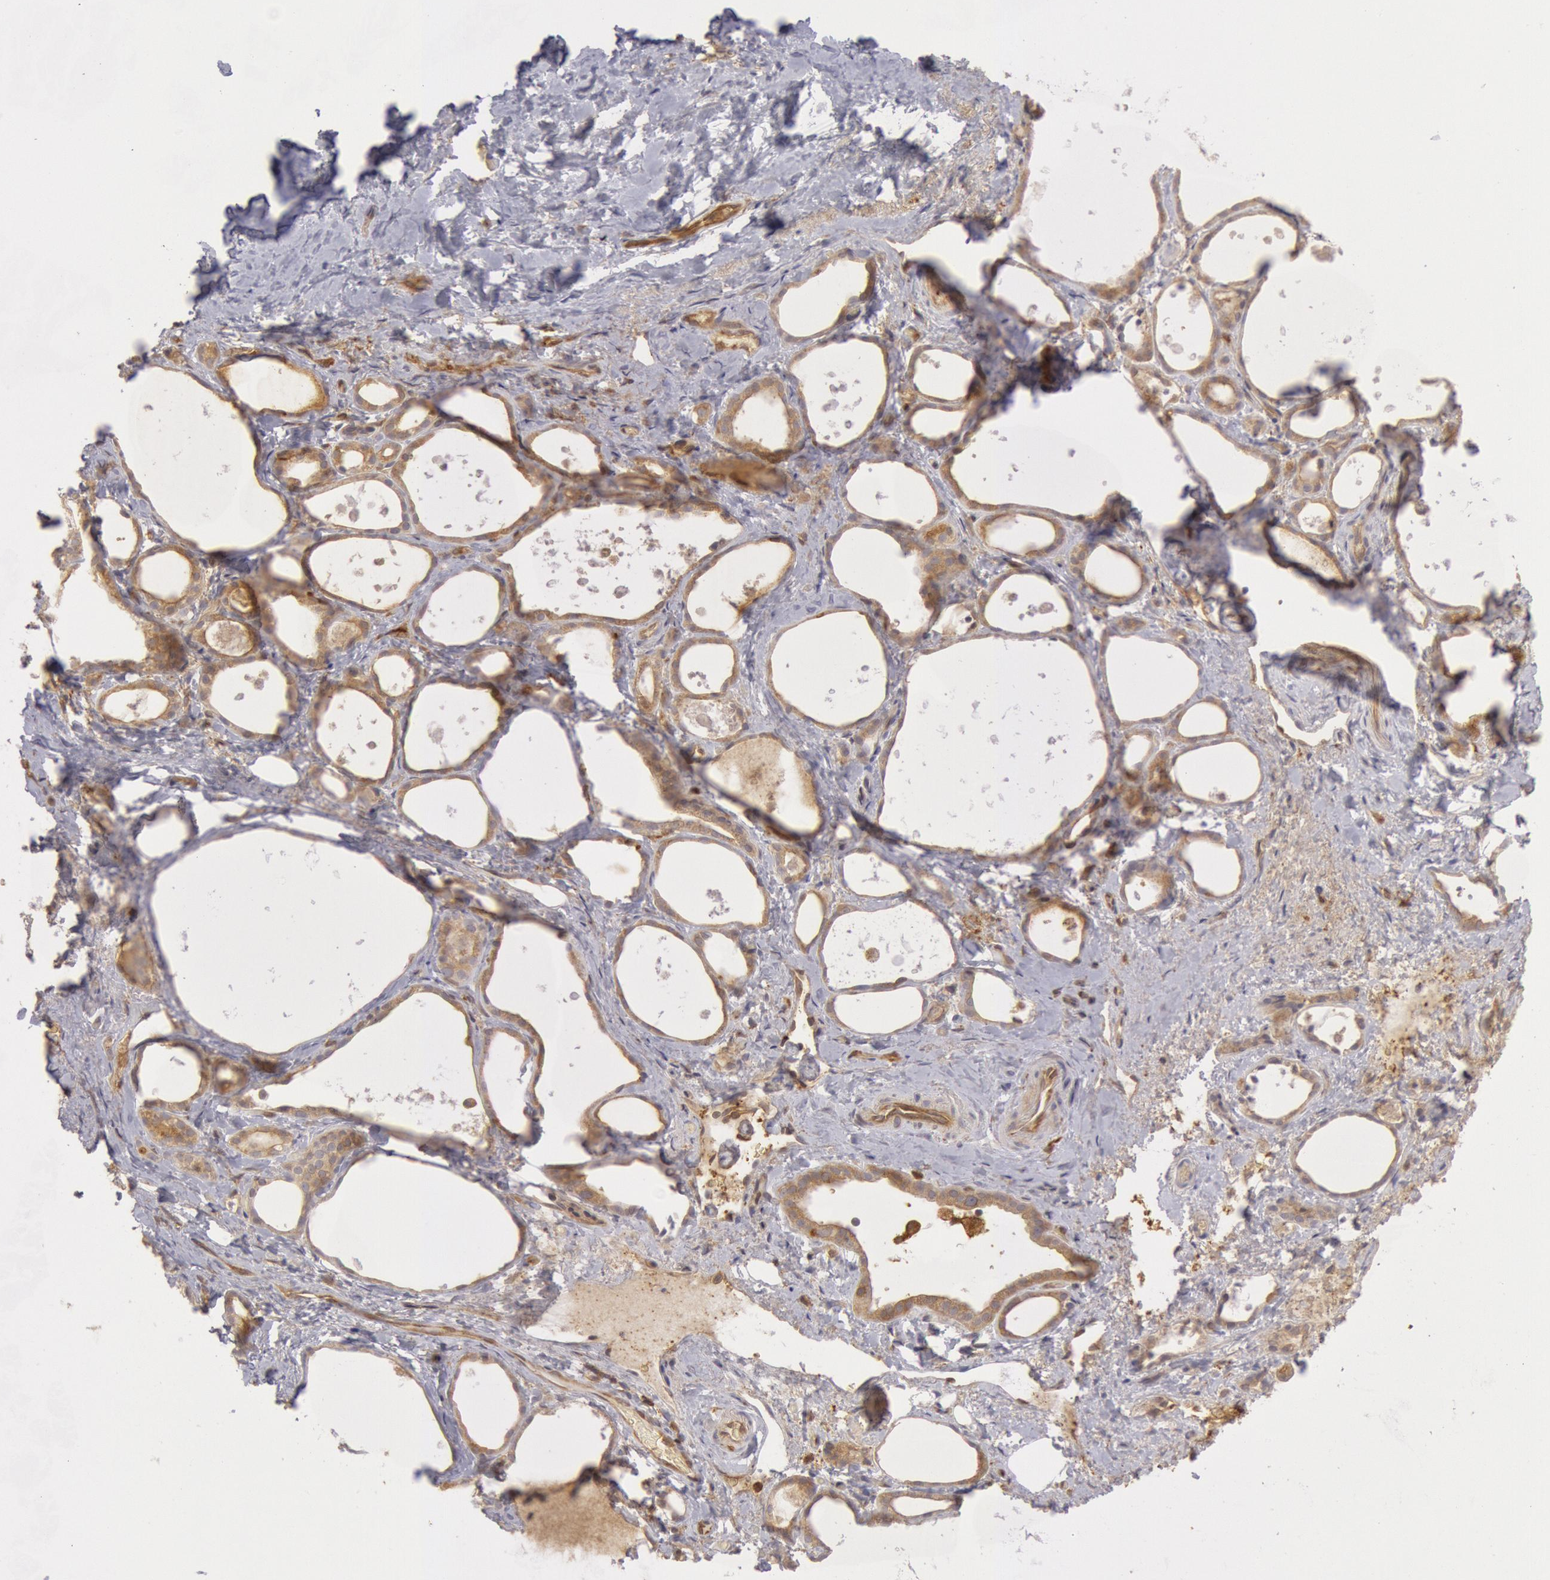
{"staining": {"intensity": "weak", "quantity": ">75%", "location": "cytoplasmic/membranous"}, "tissue": "thyroid gland", "cell_type": "Glandular cells", "image_type": "normal", "snomed": [{"axis": "morphology", "description": "Normal tissue, NOS"}, {"axis": "topography", "description": "Thyroid gland"}], "caption": "About >75% of glandular cells in unremarkable thyroid gland show weak cytoplasmic/membranous protein expression as visualized by brown immunohistochemical staining.", "gene": "IKBKB", "patient": {"sex": "female", "age": 75}}